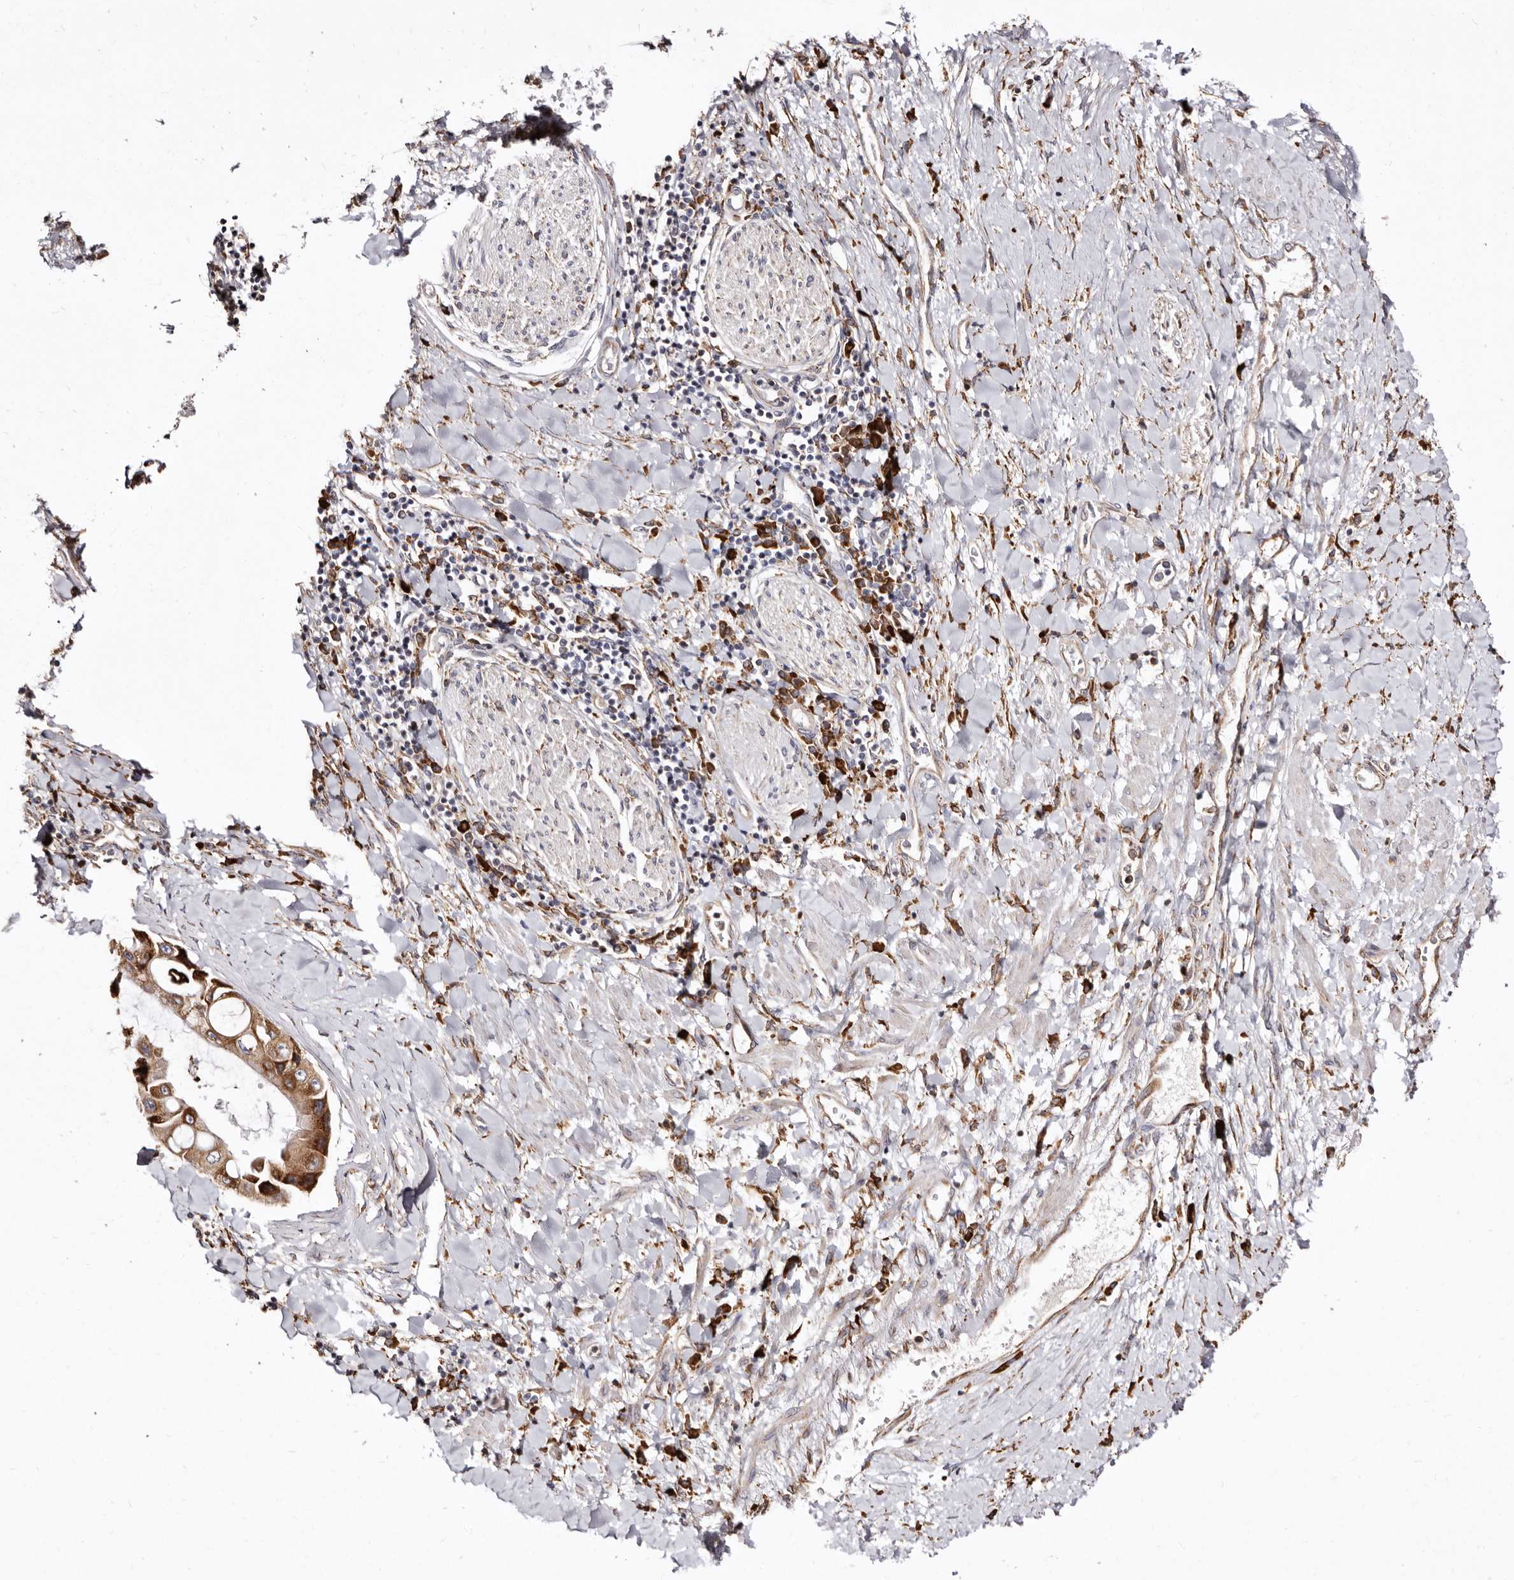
{"staining": {"intensity": "strong", "quantity": ">75%", "location": "cytoplasmic/membranous"}, "tissue": "liver cancer", "cell_type": "Tumor cells", "image_type": "cancer", "snomed": [{"axis": "morphology", "description": "Cholangiocarcinoma"}, {"axis": "topography", "description": "Liver"}], "caption": "Liver cholangiocarcinoma stained with a protein marker exhibits strong staining in tumor cells.", "gene": "ACBD6", "patient": {"sex": "male", "age": 50}}